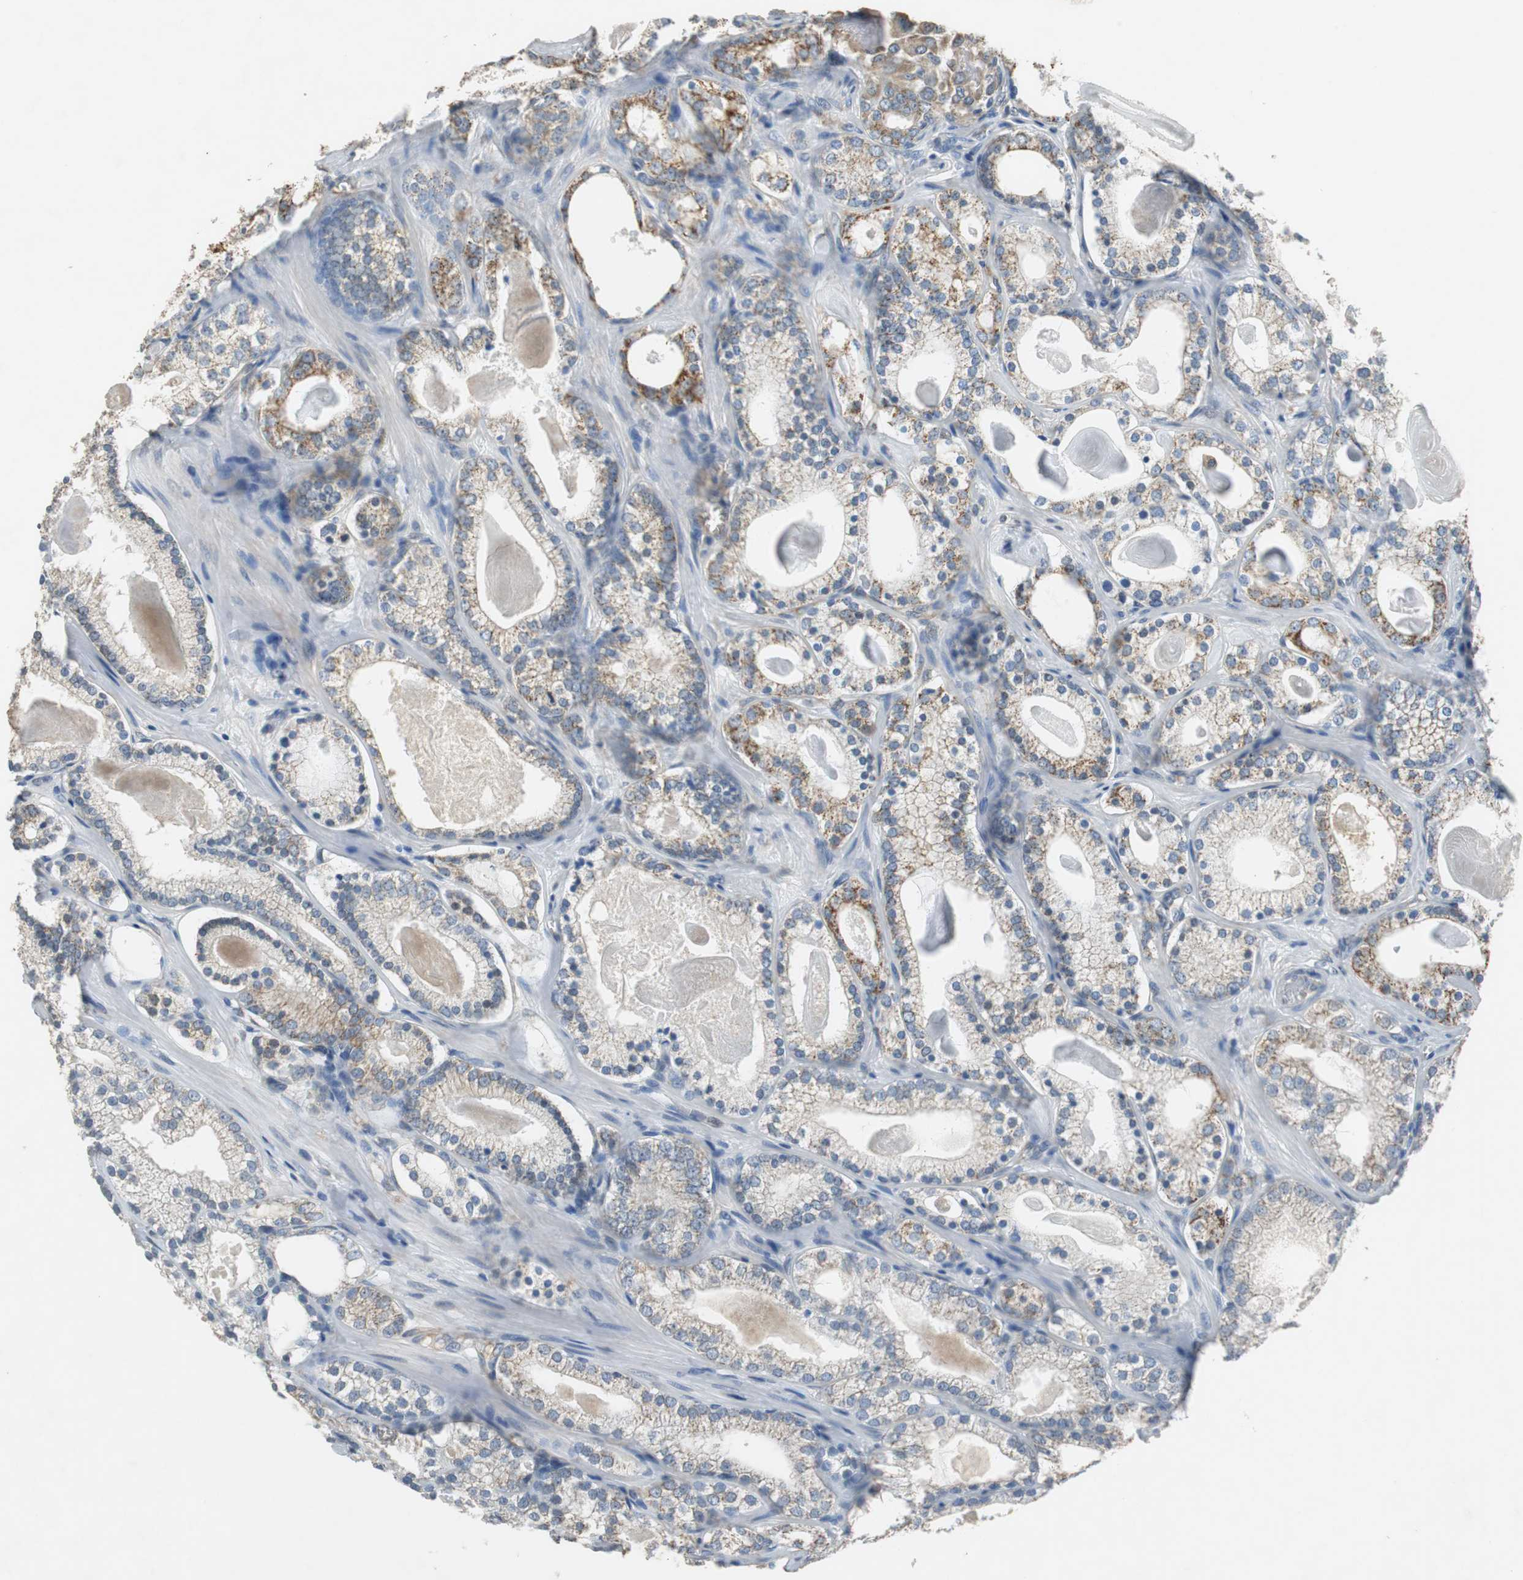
{"staining": {"intensity": "moderate", "quantity": "25%-75%", "location": "cytoplasmic/membranous"}, "tissue": "prostate cancer", "cell_type": "Tumor cells", "image_type": "cancer", "snomed": [{"axis": "morphology", "description": "Adenocarcinoma, Low grade"}, {"axis": "topography", "description": "Prostate"}], "caption": "Immunohistochemistry staining of prostate cancer (low-grade adenocarcinoma), which reveals medium levels of moderate cytoplasmic/membranous expression in approximately 25%-75% of tumor cells indicating moderate cytoplasmic/membranous protein expression. The staining was performed using DAB (3,3'-diaminobenzidine) (brown) for protein detection and nuclei were counterstained in hematoxylin (blue).", "gene": "ALDH4A1", "patient": {"sex": "male", "age": 59}}